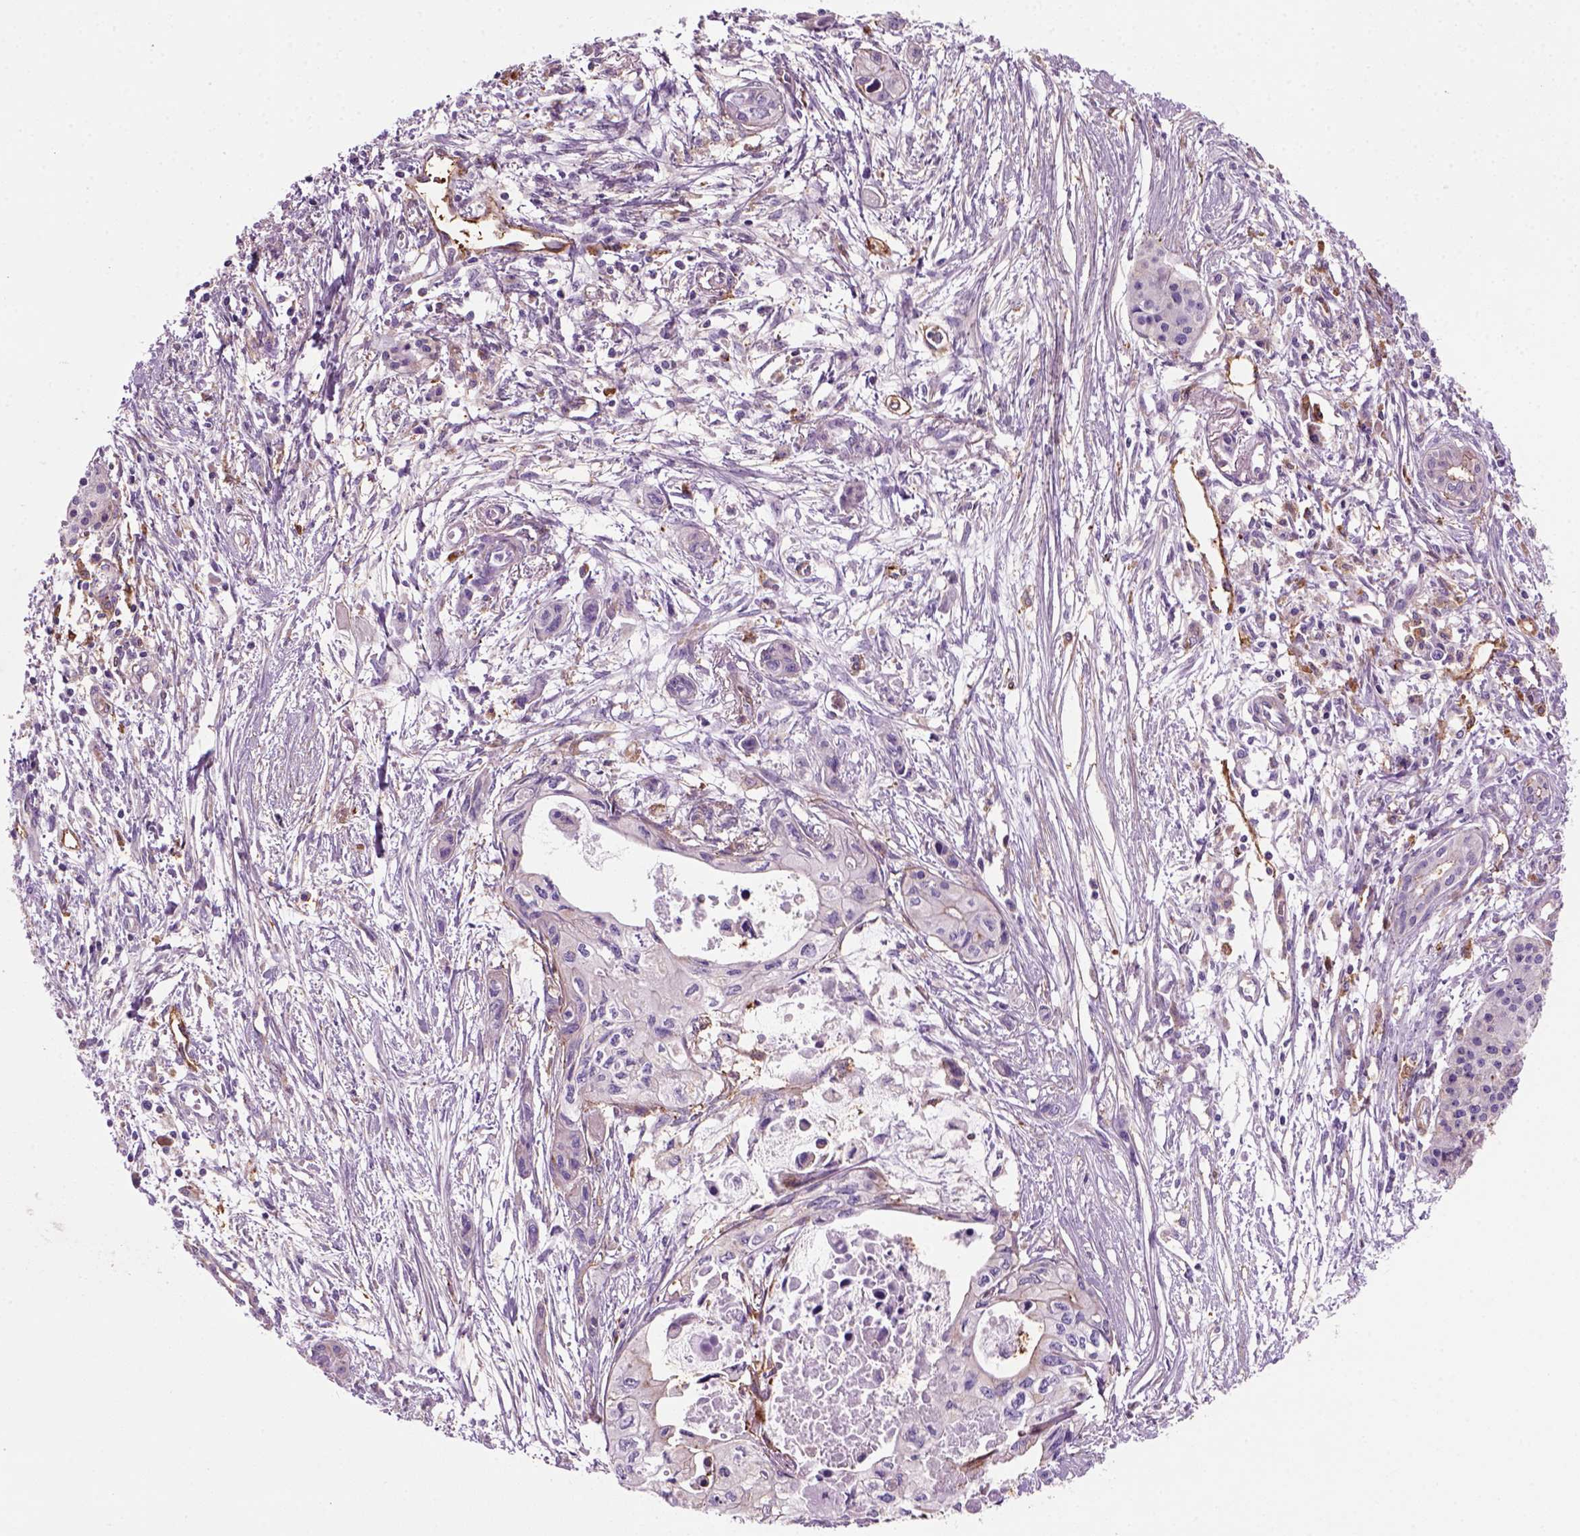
{"staining": {"intensity": "negative", "quantity": "none", "location": "none"}, "tissue": "pancreatic cancer", "cell_type": "Tumor cells", "image_type": "cancer", "snomed": [{"axis": "morphology", "description": "Adenocarcinoma, NOS"}, {"axis": "topography", "description": "Pancreas"}], "caption": "IHC of human adenocarcinoma (pancreatic) reveals no positivity in tumor cells.", "gene": "MARCKS", "patient": {"sex": "female", "age": 76}}